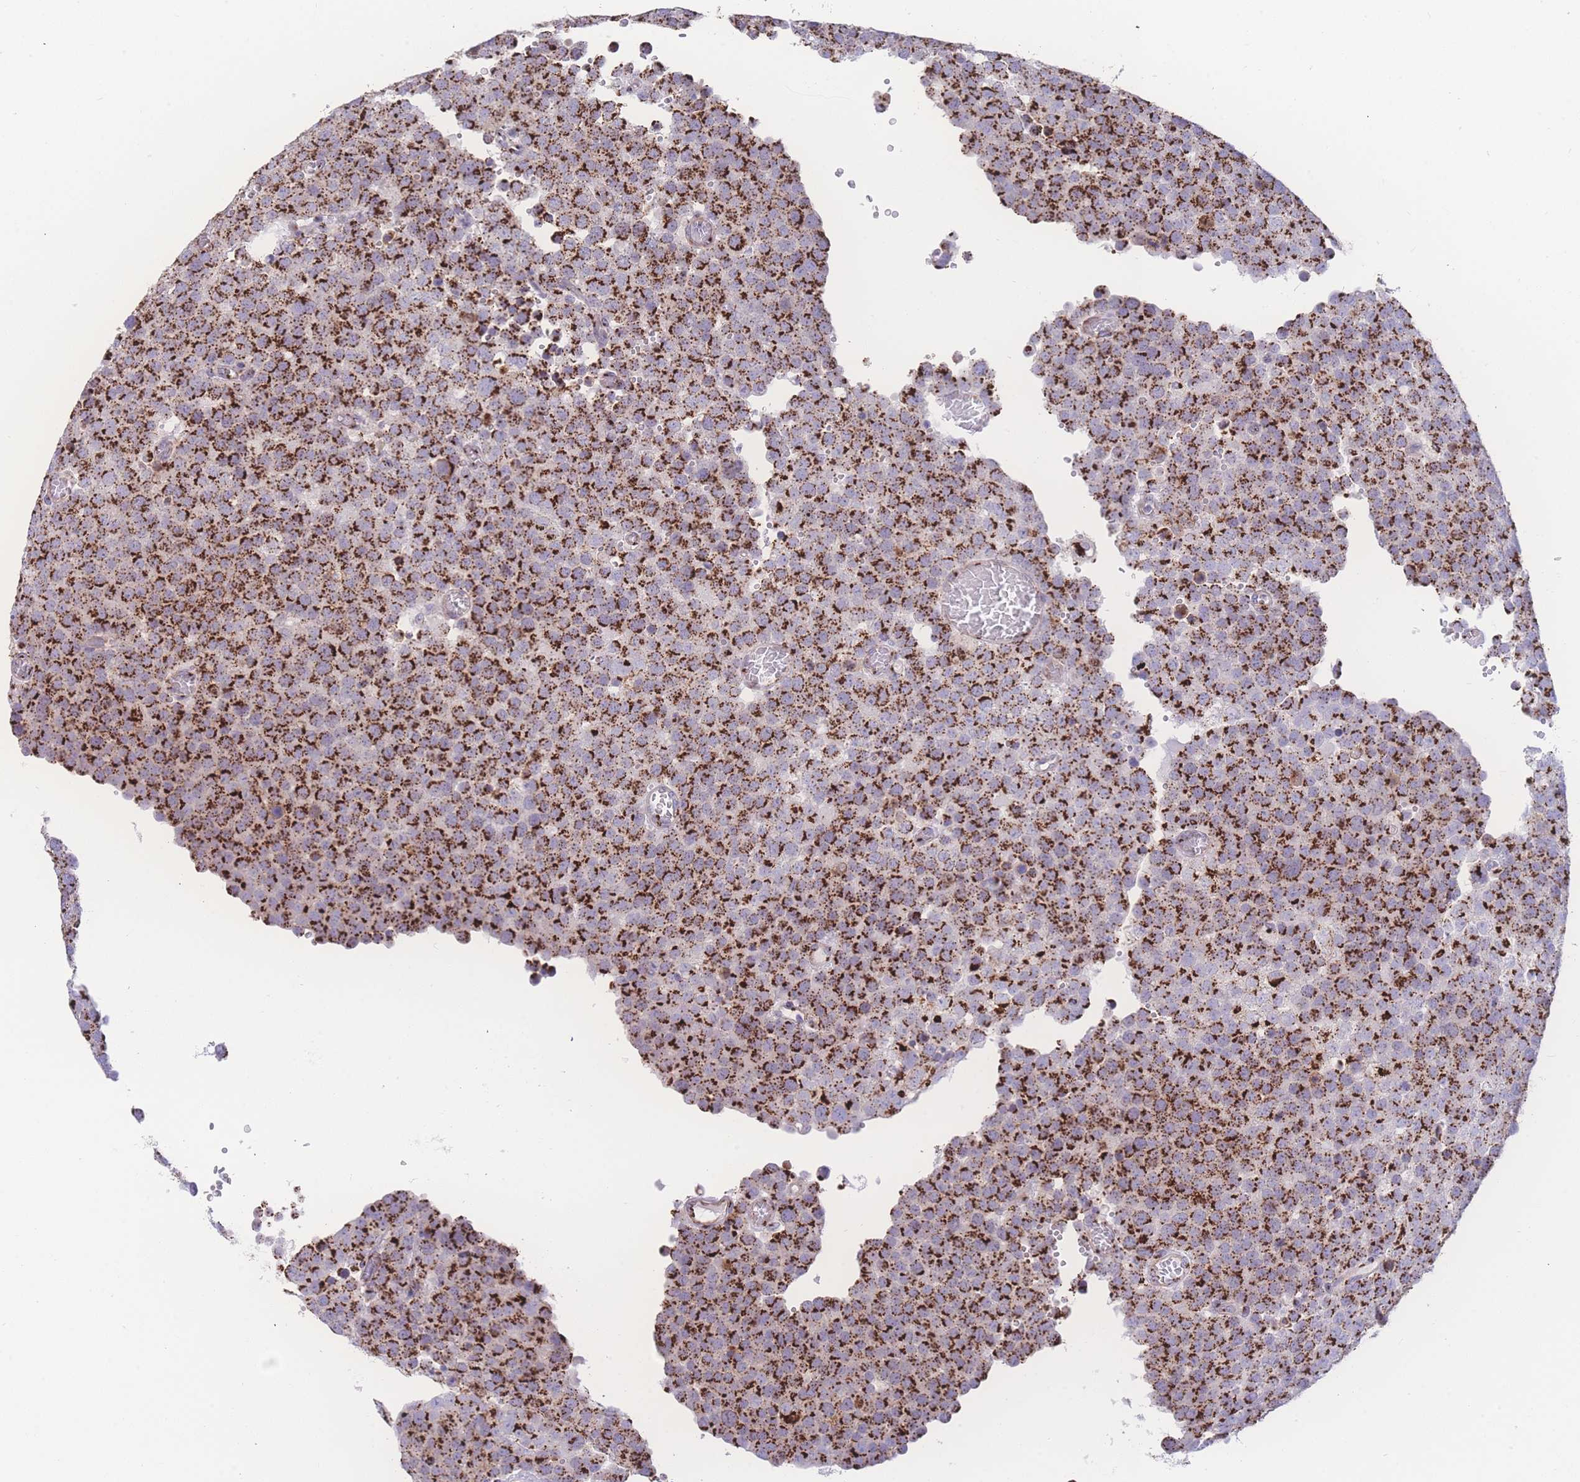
{"staining": {"intensity": "strong", "quantity": ">75%", "location": "cytoplasmic/membranous"}, "tissue": "testis cancer", "cell_type": "Tumor cells", "image_type": "cancer", "snomed": [{"axis": "morphology", "description": "Normal tissue, NOS"}, {"axis": "morphology", "description": "Seminoma, NOS"}, {"axis": "topography", "description": "Testis"}], "caption": "Immunohistochemical staining of human testis seminoma shows strong cytoplasmic/membranous protein positivity in approximately >75% of tumor cells. (DAB IHC, brown staining for protein, blue staining for nuclei).", "gene": "GOLM2", "patient": {"sex": "male", "age": 71}}